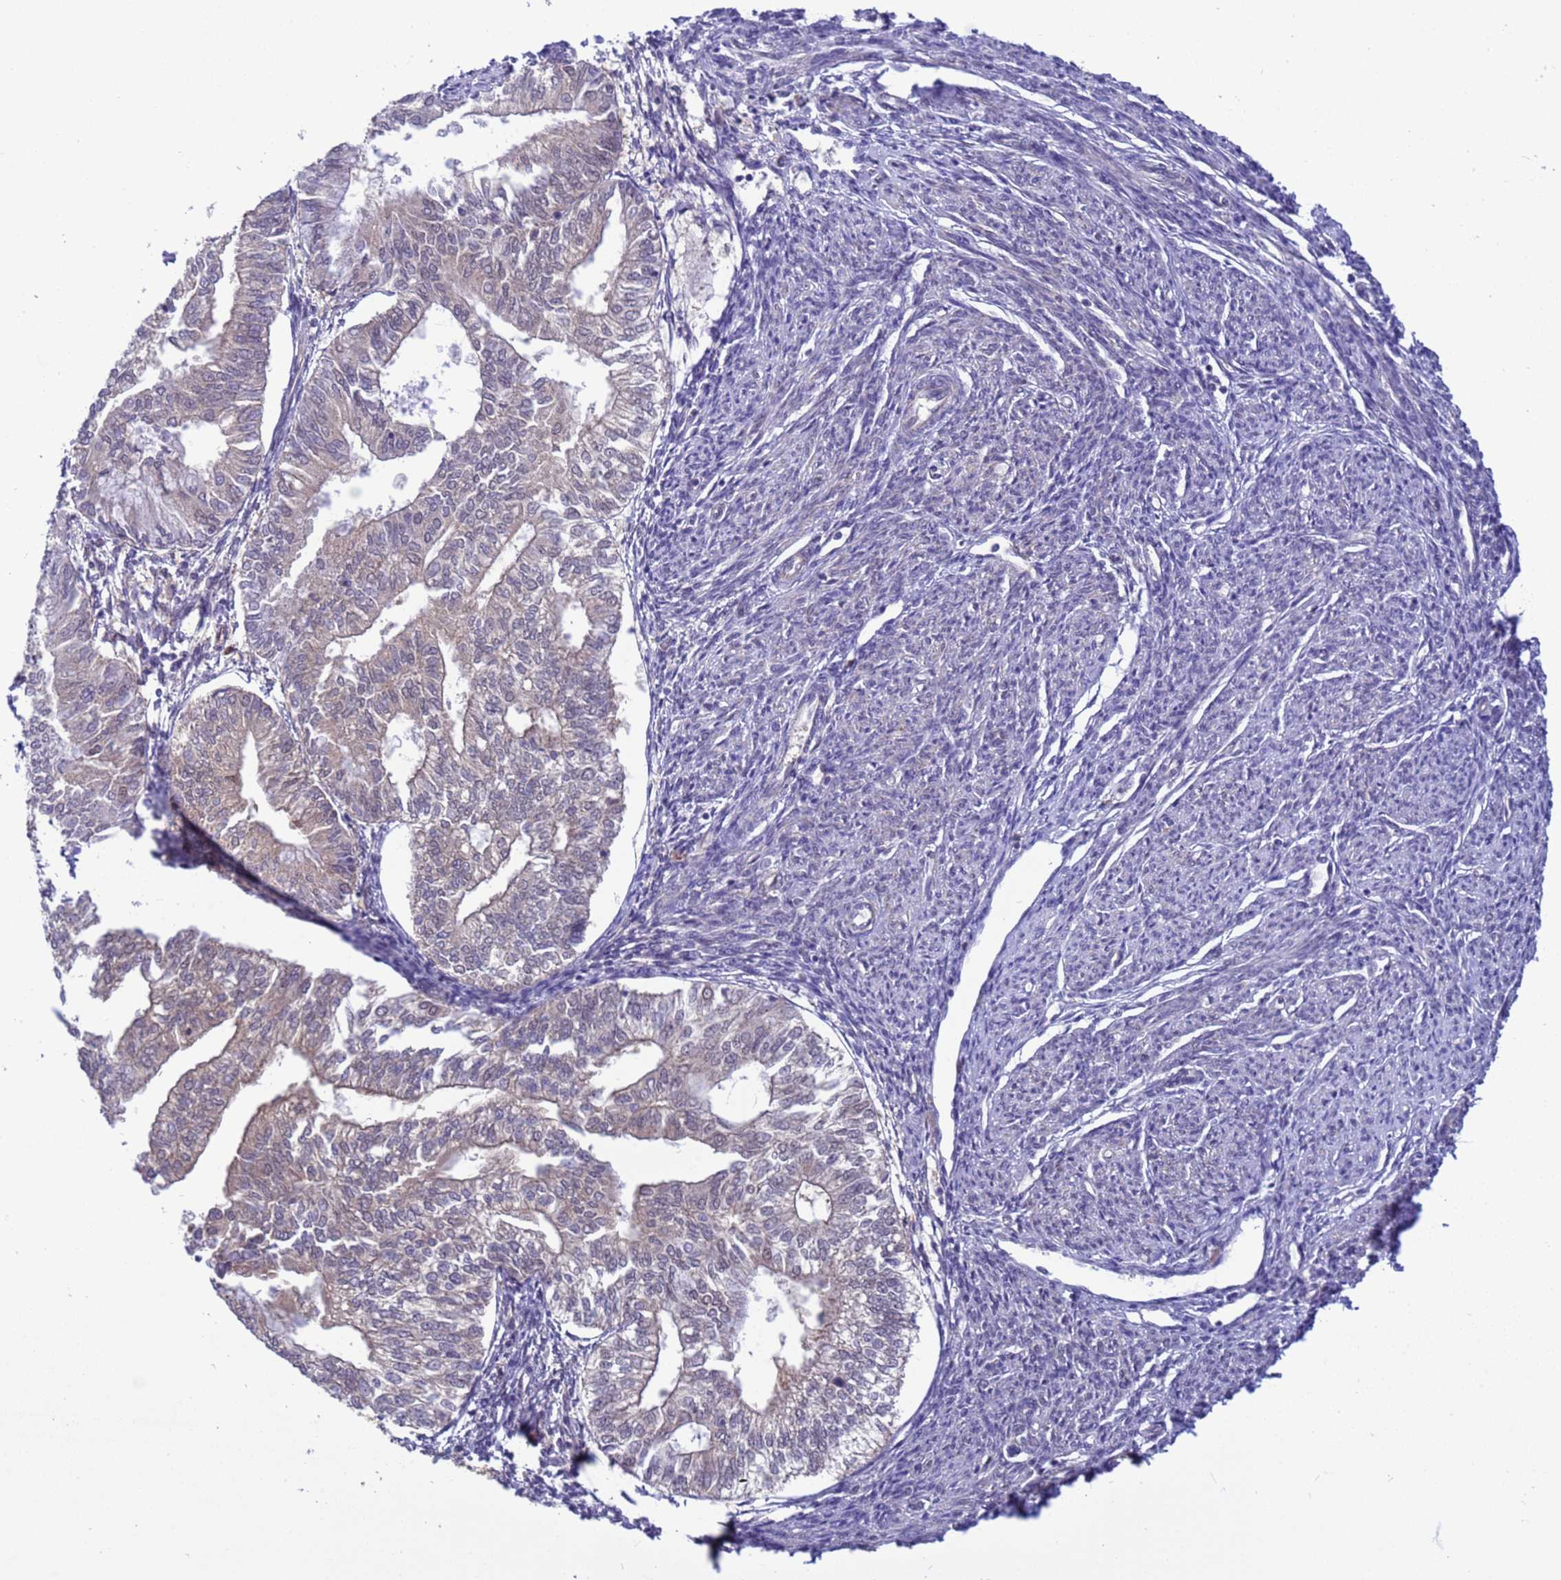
{"staining": {"intensity": "moderate", "quantity": "25%-75%", "location": "cytoplasmic/membranous"}, "tissue": "smooth muscle", "cell_type": "Smooth muscle cells", "image_type": "normal", "snomed": [{"axis": "morphology", "description": "Normal tissue, NOS"}, {"axis": "topography", "description": "Smooth muscle"}, {"axis": "topography", "description": "Uterus"}], "caption": "An IHC image of normal tissue is shown. Protein staining in brown labels moderate cytoplasmic/membranous positivity in smooth muscle within smooth muscle cells.", "gene": "ZNF461", "patient": {"sex": "female", "age": 59}}